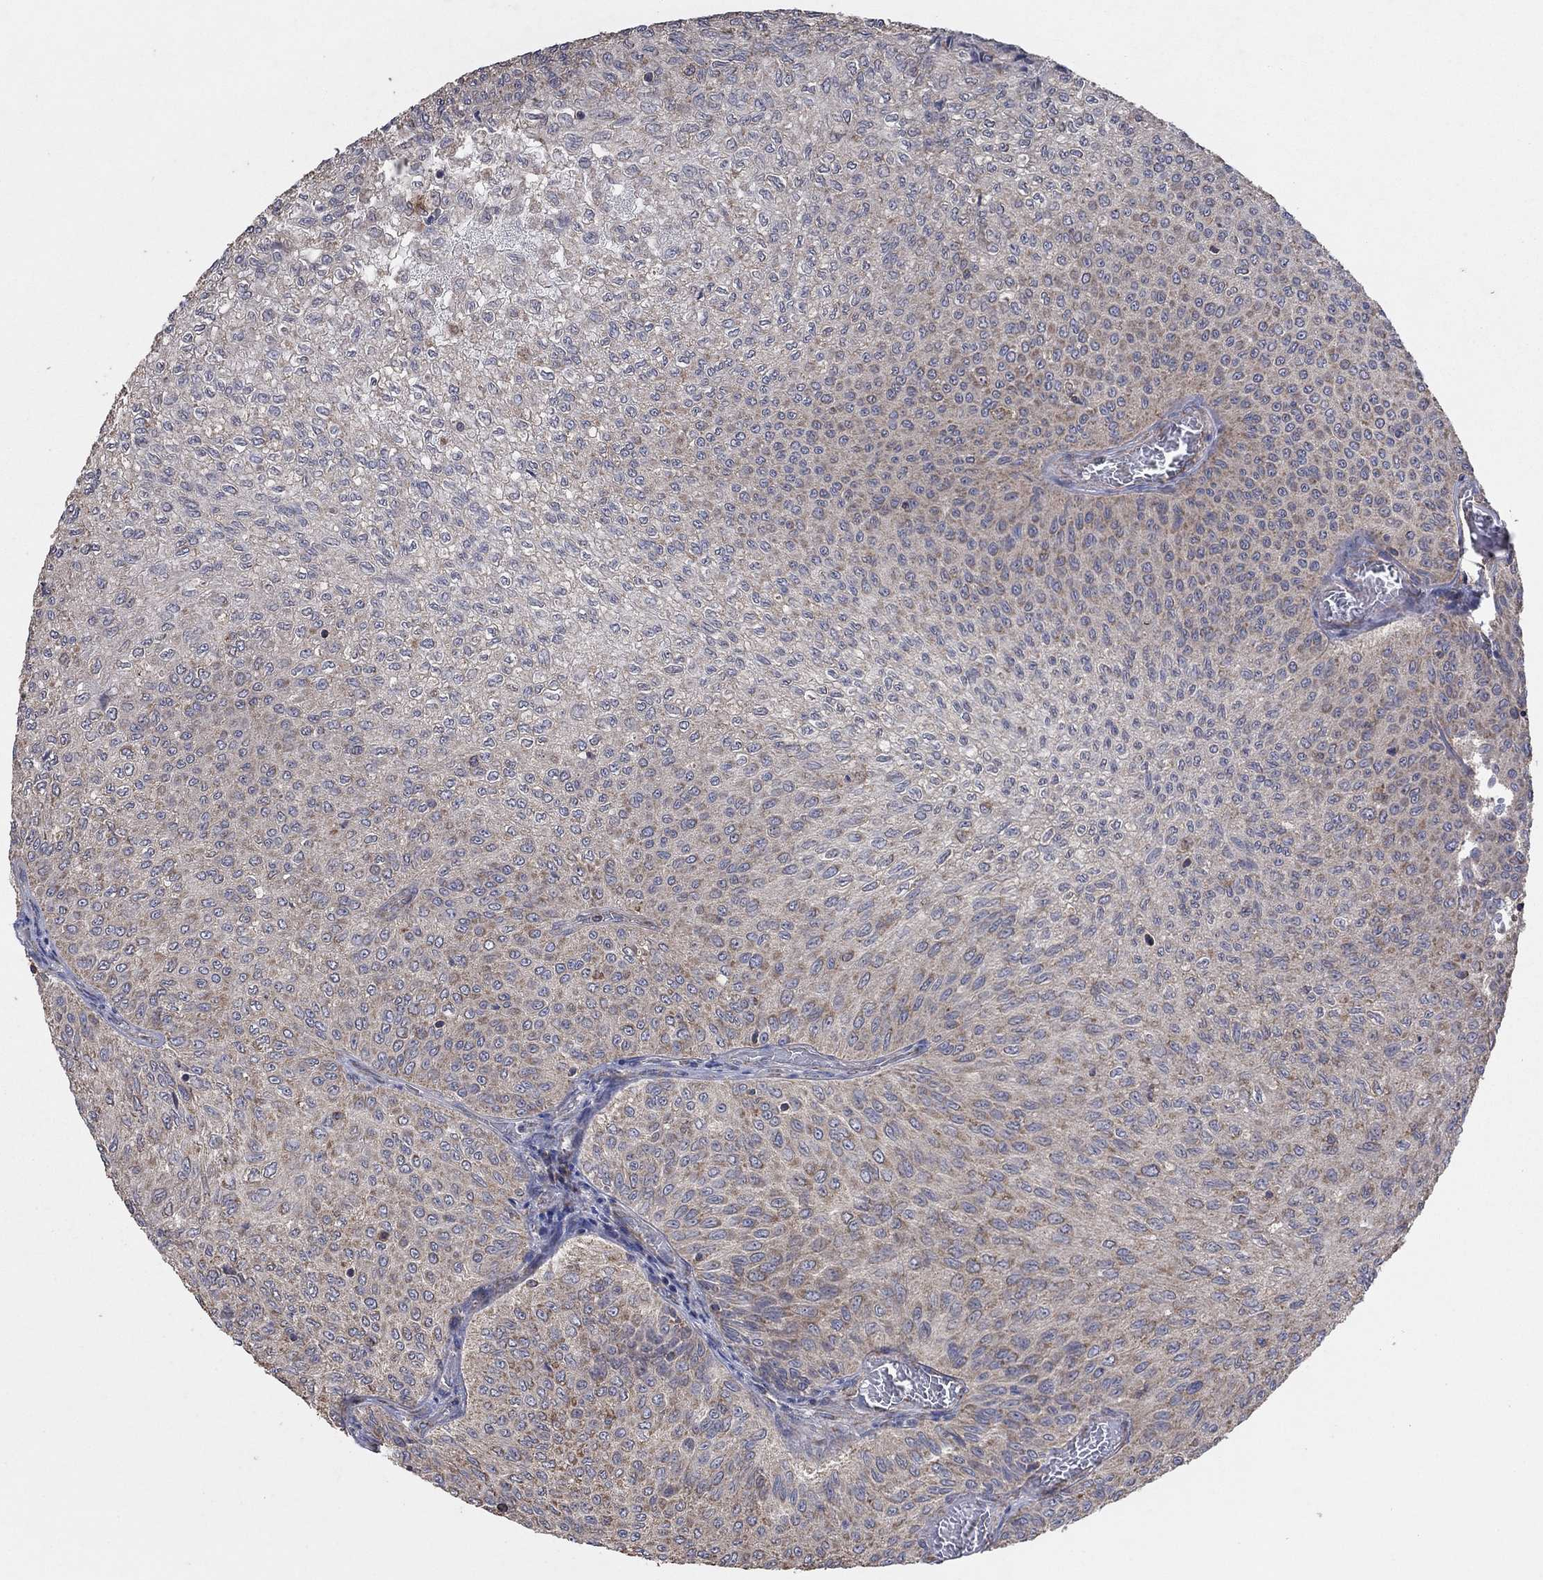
{"staining": {"intensity": "weak", "quantity": "25%-75%", "location": "cytoplasmic/membranous"}, "tissue": "urothelial cancer", "cell_type": "Tumor cells", "image_type": "cancer", "snomed": [{"axis": "morphology", "description": "Urothelial carcinoma, Low grade"}, {"axis": "topography", "description": "Urinary bladder"}], "caption": "A histopathology image showing weak cytoplasmic/membranous expression in approximately 25%-75% of tumor cells in urothelial cancer, as visualized by brown immunohistochemical staining.", "gene": "NCEH1", "patient": {"sex": "male", "age": 78}}